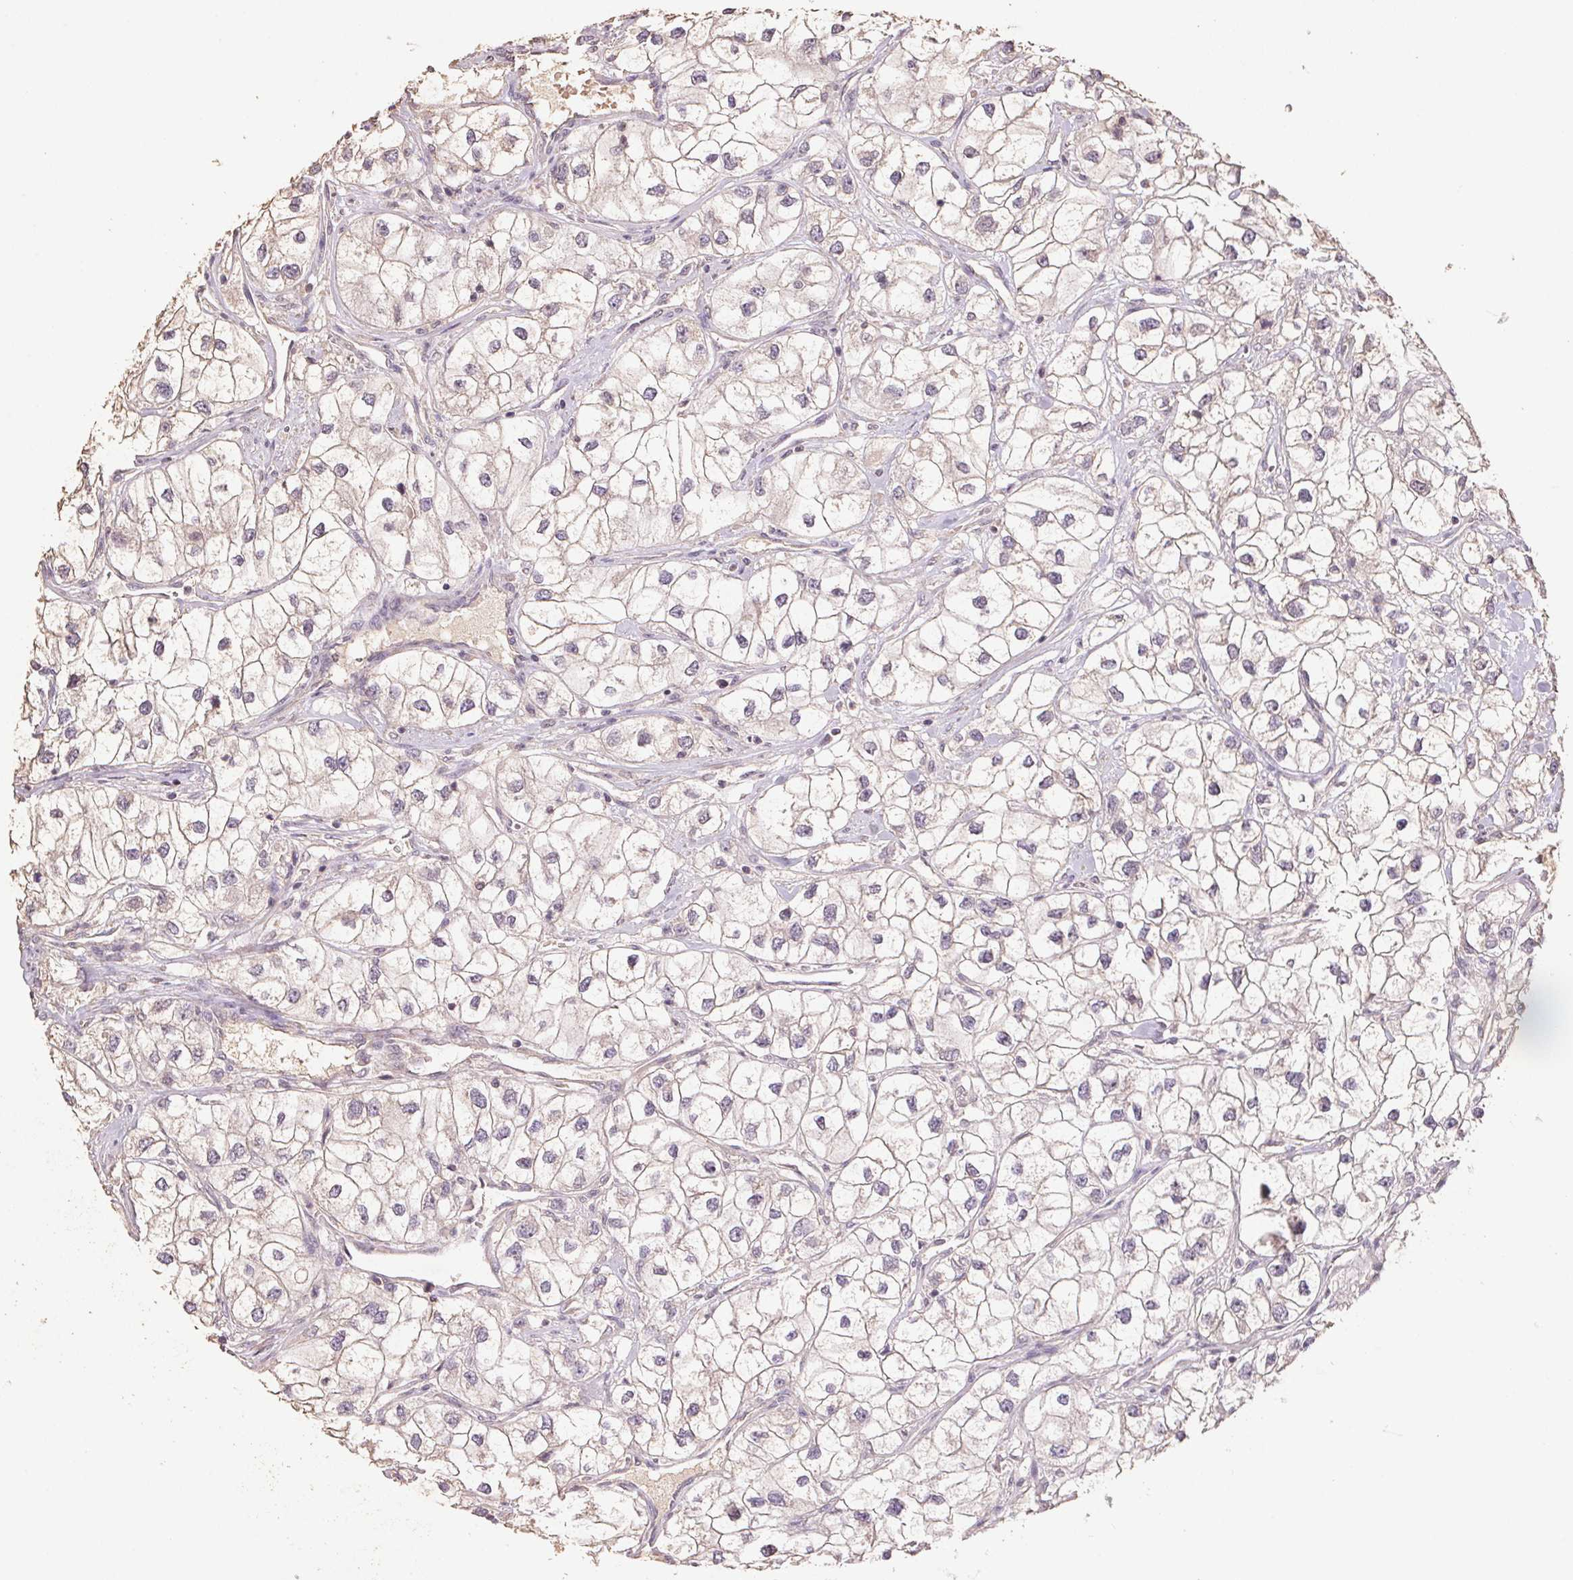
{"staining": {"intensity": "negative", "quantity": "none", "location": "none"}, "tissue": "renal cancer", "cell_type": "Tumor cells", "image_type": "cancer", "snomed": [{"axis": "morphology", "description": "Adenocarcinoma, NOS"}, {"axis": "topography", "description": "Kidney"}], "caption": "High power microscopy micrograph of an immunohistochemistry histopathology image of adenocarcinoma (renal), revealing no significant positivity in tumor cells. Brightfield microscopy of immunohistochemistry stained with DAB (brown) and hematoxylin (blue), captured at high magnification.", "gene": "CENPF", "patient": {"sex": "male", "age": 59}}